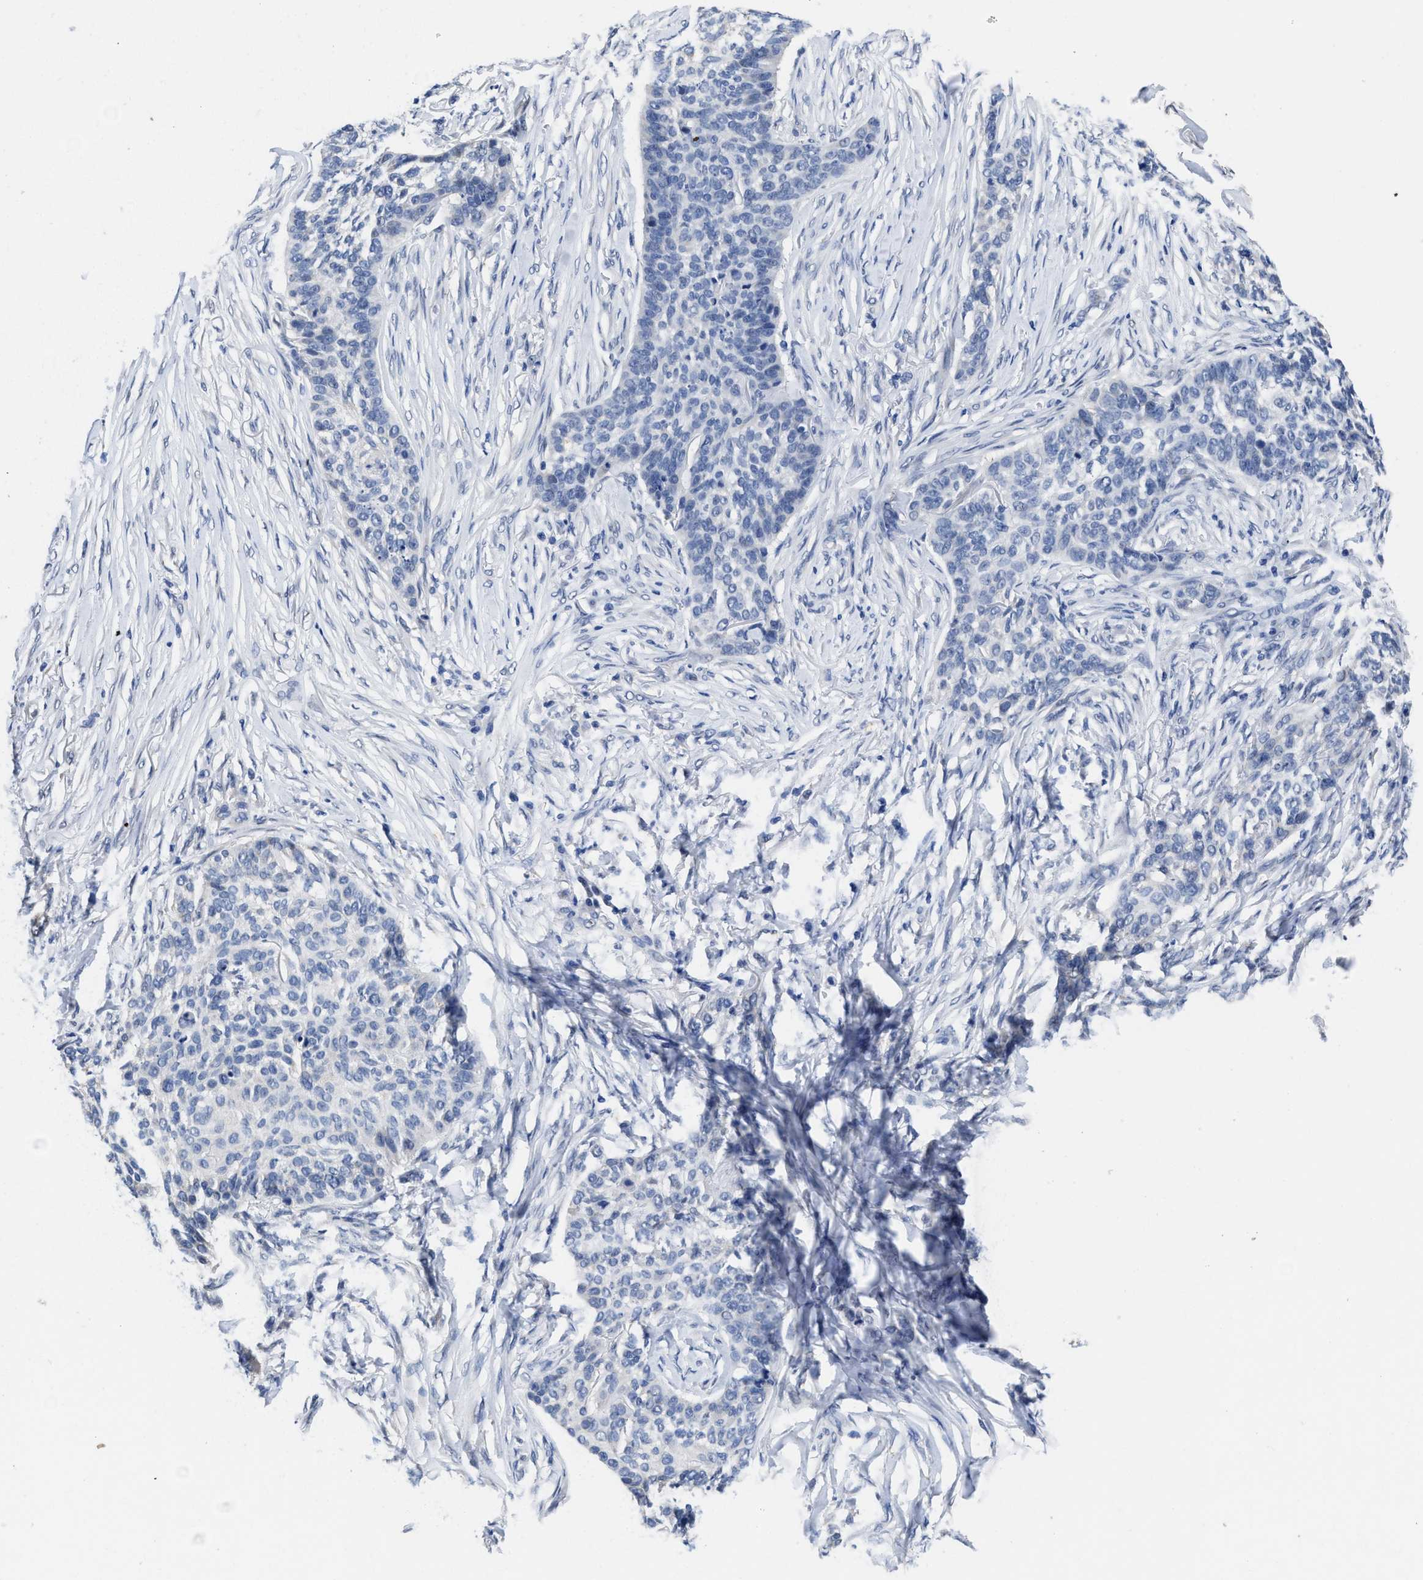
{"staining": {"intensity": "negative", "quantity": "none", "location": "none"}, "tissue": "skin cancer", "cell_type": "Tumor cells", "image_type": "cancer", "snomed": [{"axis": "morphology", "description": "Basal cell carcinoma"}, {"axis": "topography", "description": "Skin"}], "caption": "Immunohistochemistry (IHC) image of skin cancer (basal cell carcinoma) stained for a protein (brown), which shows no staining in tumor cells.", "gene": "HOOK1", "patient": {"sex": "male", "age": 85}}